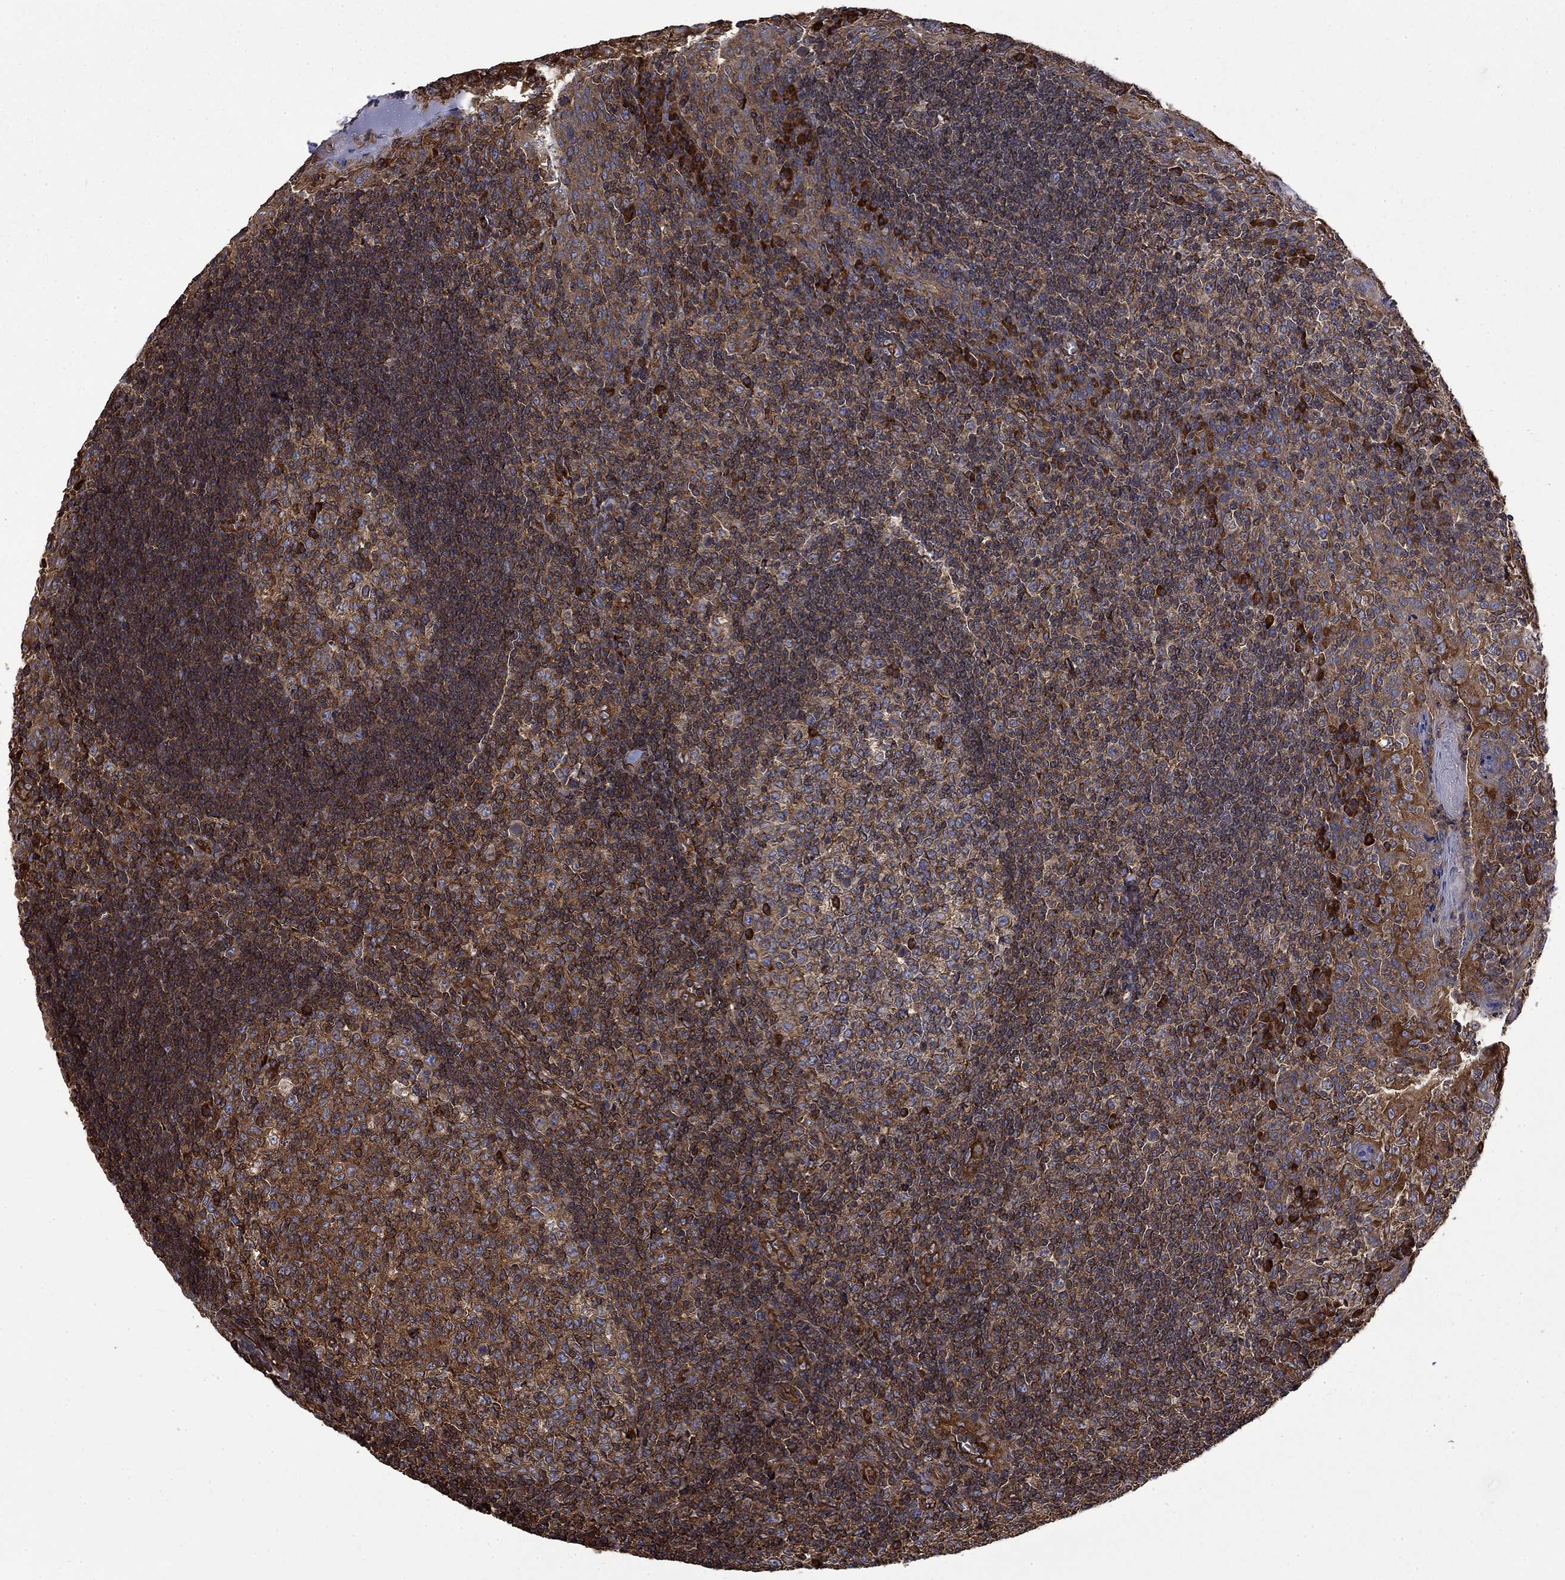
{"staining": {"intensity": "moderate", "quantity": ">75%", "location": "cytoplasmic/membranous"}, "tissue": "tonsil", "cell_type": "Germinal center cells", "image_type": "normal", "snomed": [{"axis": "morphology", "description": "Normal tissue, NOS"}, {"axis": "topography", "description": "Tonsil"}], "caption": "This photomicrograph demonstrates immunohistochemistry (IHC) staining of benign human tonsil, with medium moderate cytoplasmic/membranous staining in about >75% of germinal center cells.", "gene": "CUTC", "patient": {"sex": "female", "age": 12}}